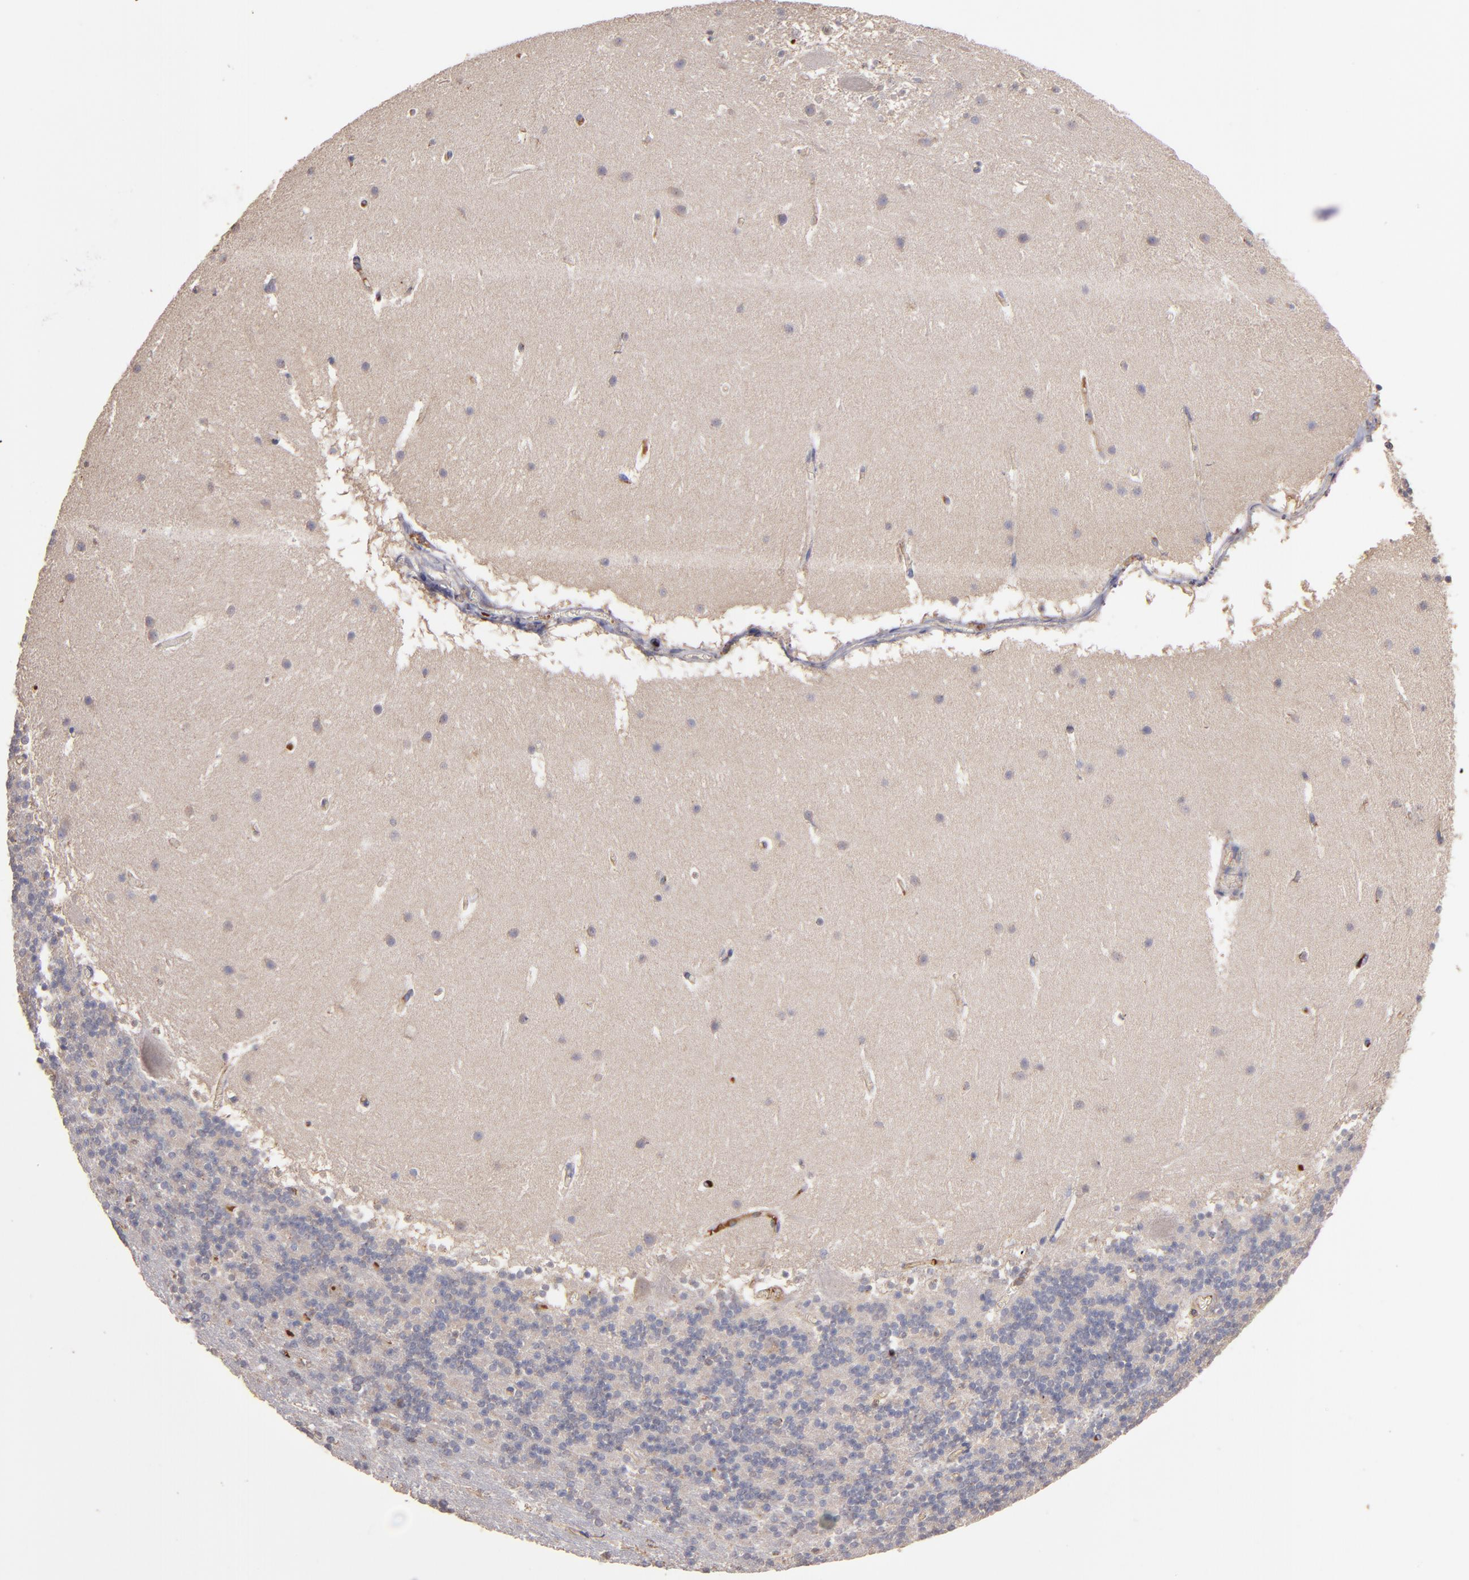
{"staining": {"intensity": "negative", "quantity": "none", "location": "none"}, "tissue": "cerebellum", "cell_type": "Cells in granular layer", "image_type": "normal", "snomed": [{"axis": "morphology", "description": "Normal tissue, NOS"}, {"axis": "topography", "description": "Cerebellum"}], "caption": "IHC image of normal cerebellum: cerebellum stained with DAB (3,3'-diaminobenzidine) reveals no significant protein staining in cells in granular layer.", "gene": "NFKBIE", "patient": {"sex": "male", "age": 45}}